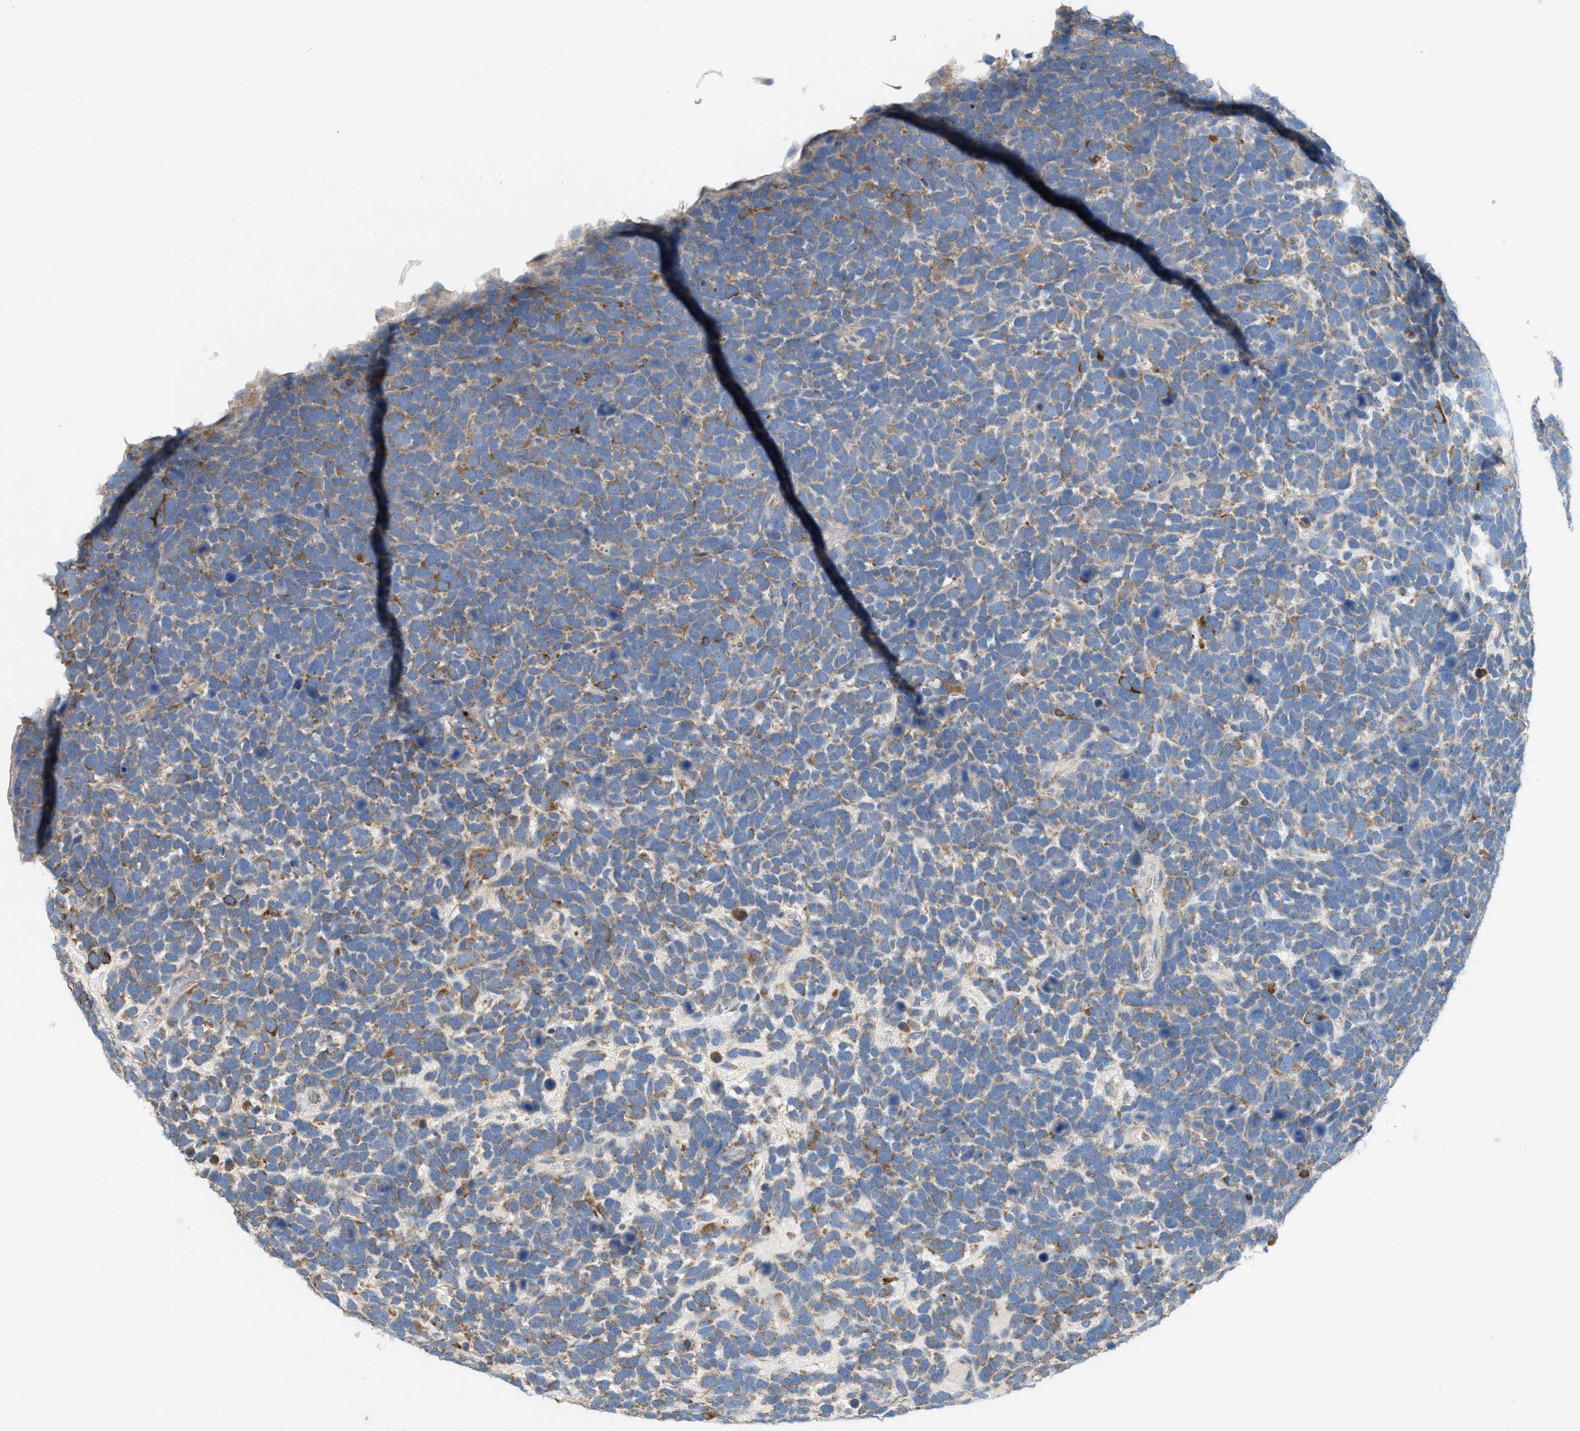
{"staining": {"intensity": "weak", "quantity": ">75%", "location": "cytoplasmic/membranous"}, "tissue": "urothelial cancer", "cell_type": "Tumor cells", "image_type": "cancer", "snomed": [{"axis": "morphology", "description": "Urothelial carcinoma, High grade"}, {"axis": "topography", "description": "Urinary bladder"}], "caption": "High-power microscopy captured an immunohistochemistry (IHC) micrograph of urothelial carcinoma (high-grade), revealing weak cytoplasmic/membranous positivity in approximately >75% of tumor cells.", "gene": "DYNC2I1", "patient": {"sex": "female", "age": 82}}